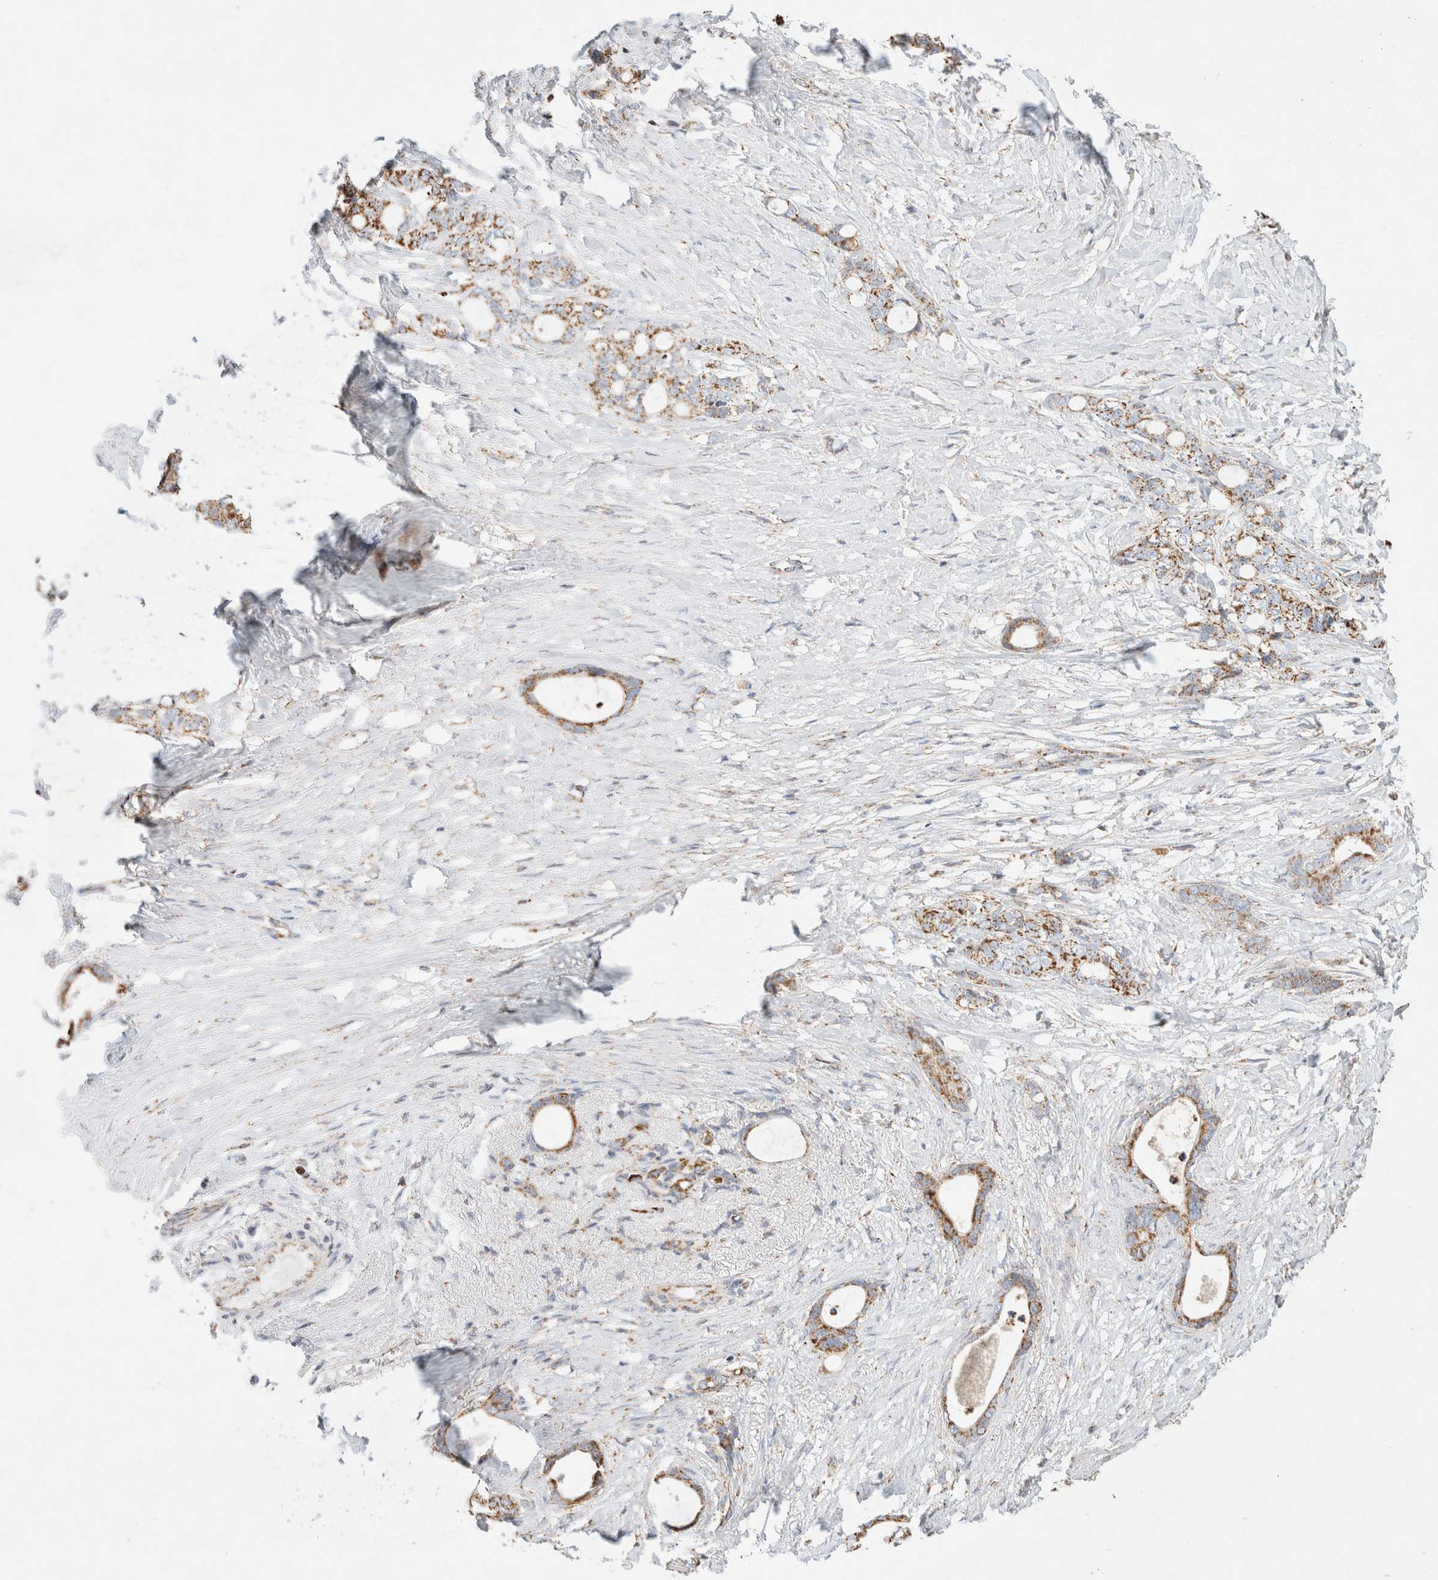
{"staining": {"intensity": "moderate", "quantity": ">75%", "location": "cytoplasmic/membranous"}, "tissue": "stomach cancer", "cell_type": "Tumor cells", "image_type": "cancer", "snomed": [{"axis": "morphology", "description": "Adenocarcinoma, NOS"}, {"axis": "topography", "description": "Stomach"}], "caption": "DAB (3,3'-diaminobenzidine) immunohistochemical staining of human stomach cancer exhibits moderate cytoplasmic/membranous protein expression in approximately >75% of tumor cells.", "gene": "PHB2", "patient": {"sex": "female", "age": 75}}